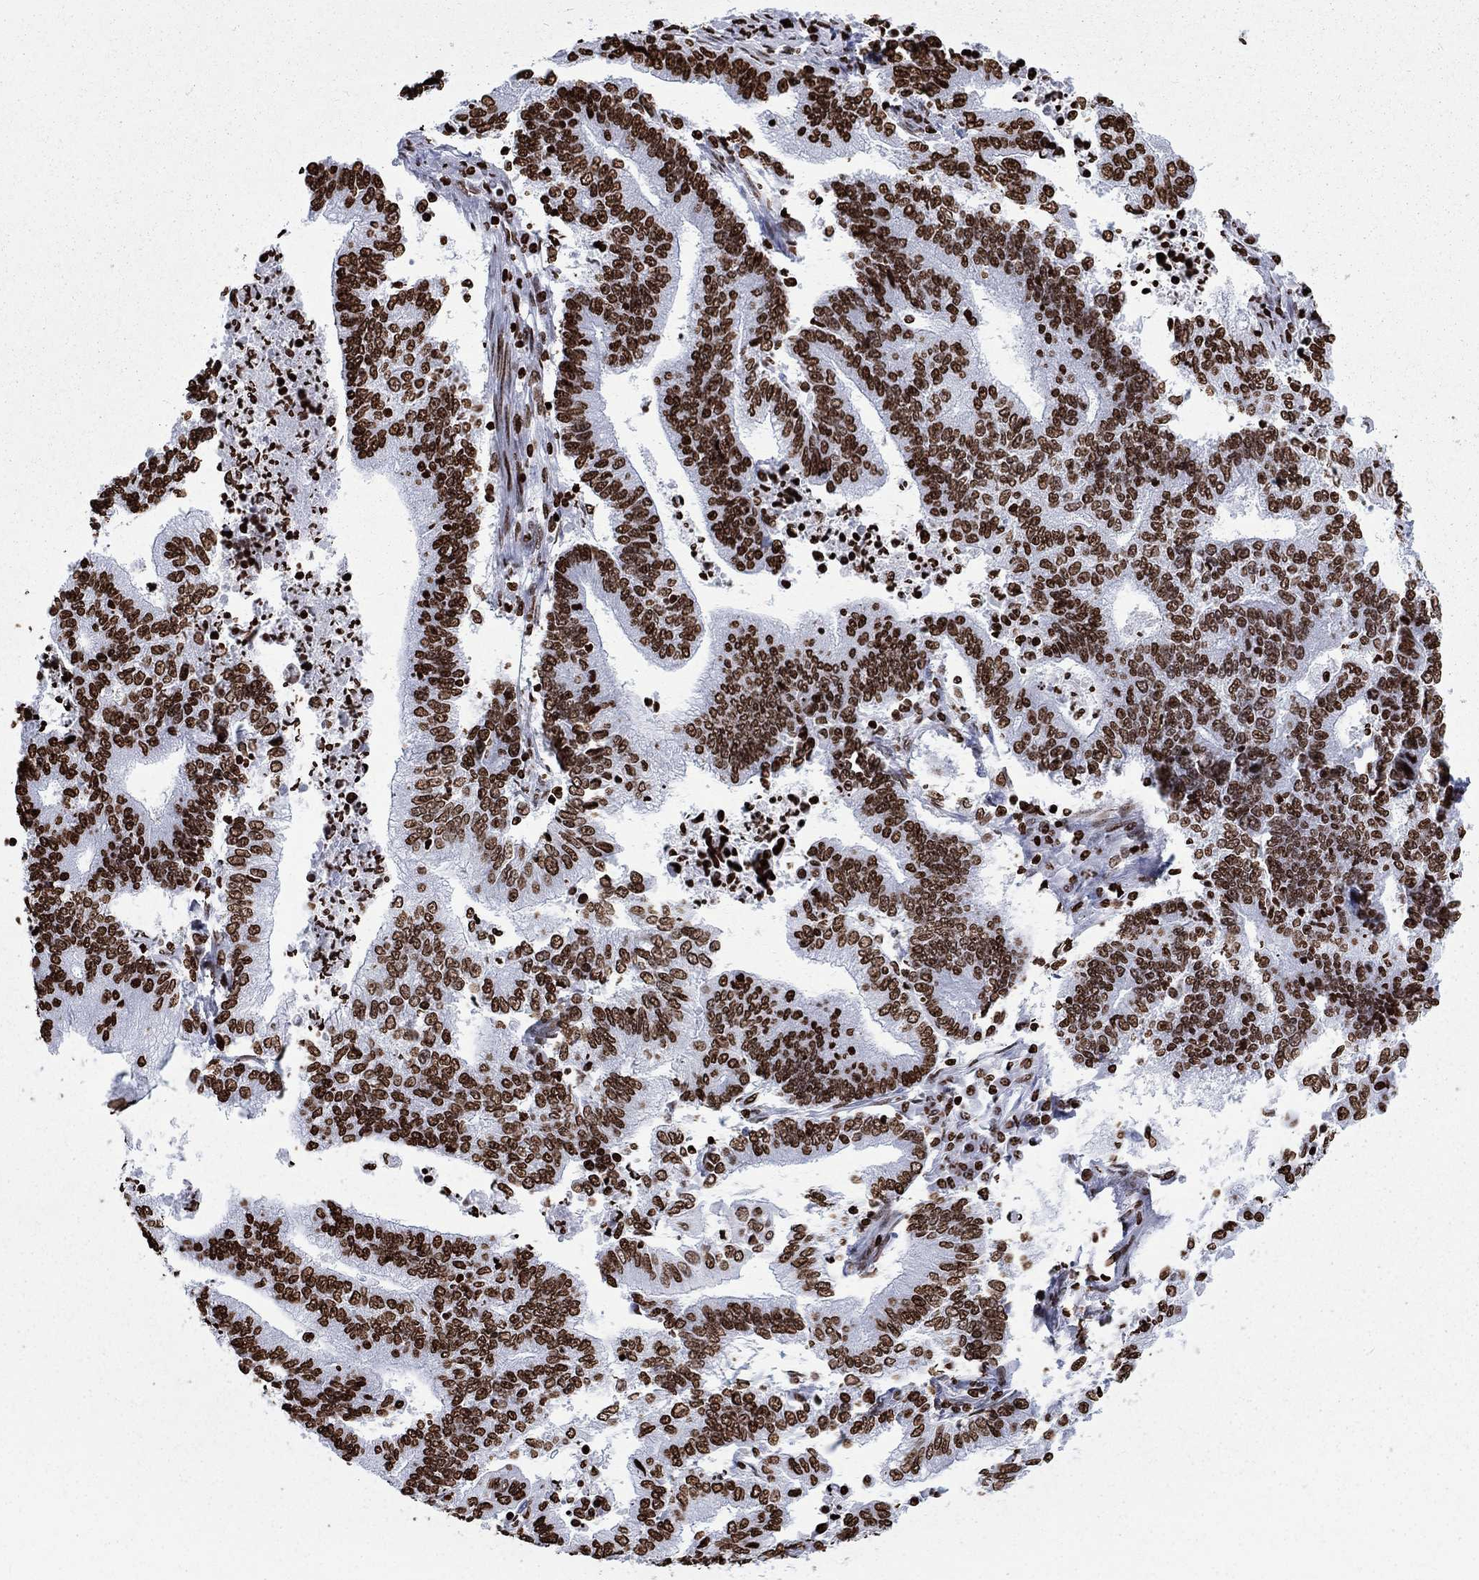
{"staining": {"intensity": "strong", "quantity": ">75%", "location": "nuclear"}, "tissue": "endometrial cancer", "cell_type": "Tumor cells", "image_type": "cancer", "snomed": [{"axis": "morphology", "description": "Adenocarcinoma, NOS"}, {"axis": "topography", "description": "Uterus"}, {"axis": "topography", "description": "Endometrium"}], "caption": "A histopathology image showing strong nuclear expression in about >75% of tumor cells in endometrial adenocarcinoma, as visualized by brown immunohistochemical staining.", "gene": "H1-5", "patient": {"sex": "female", "age": 54}}